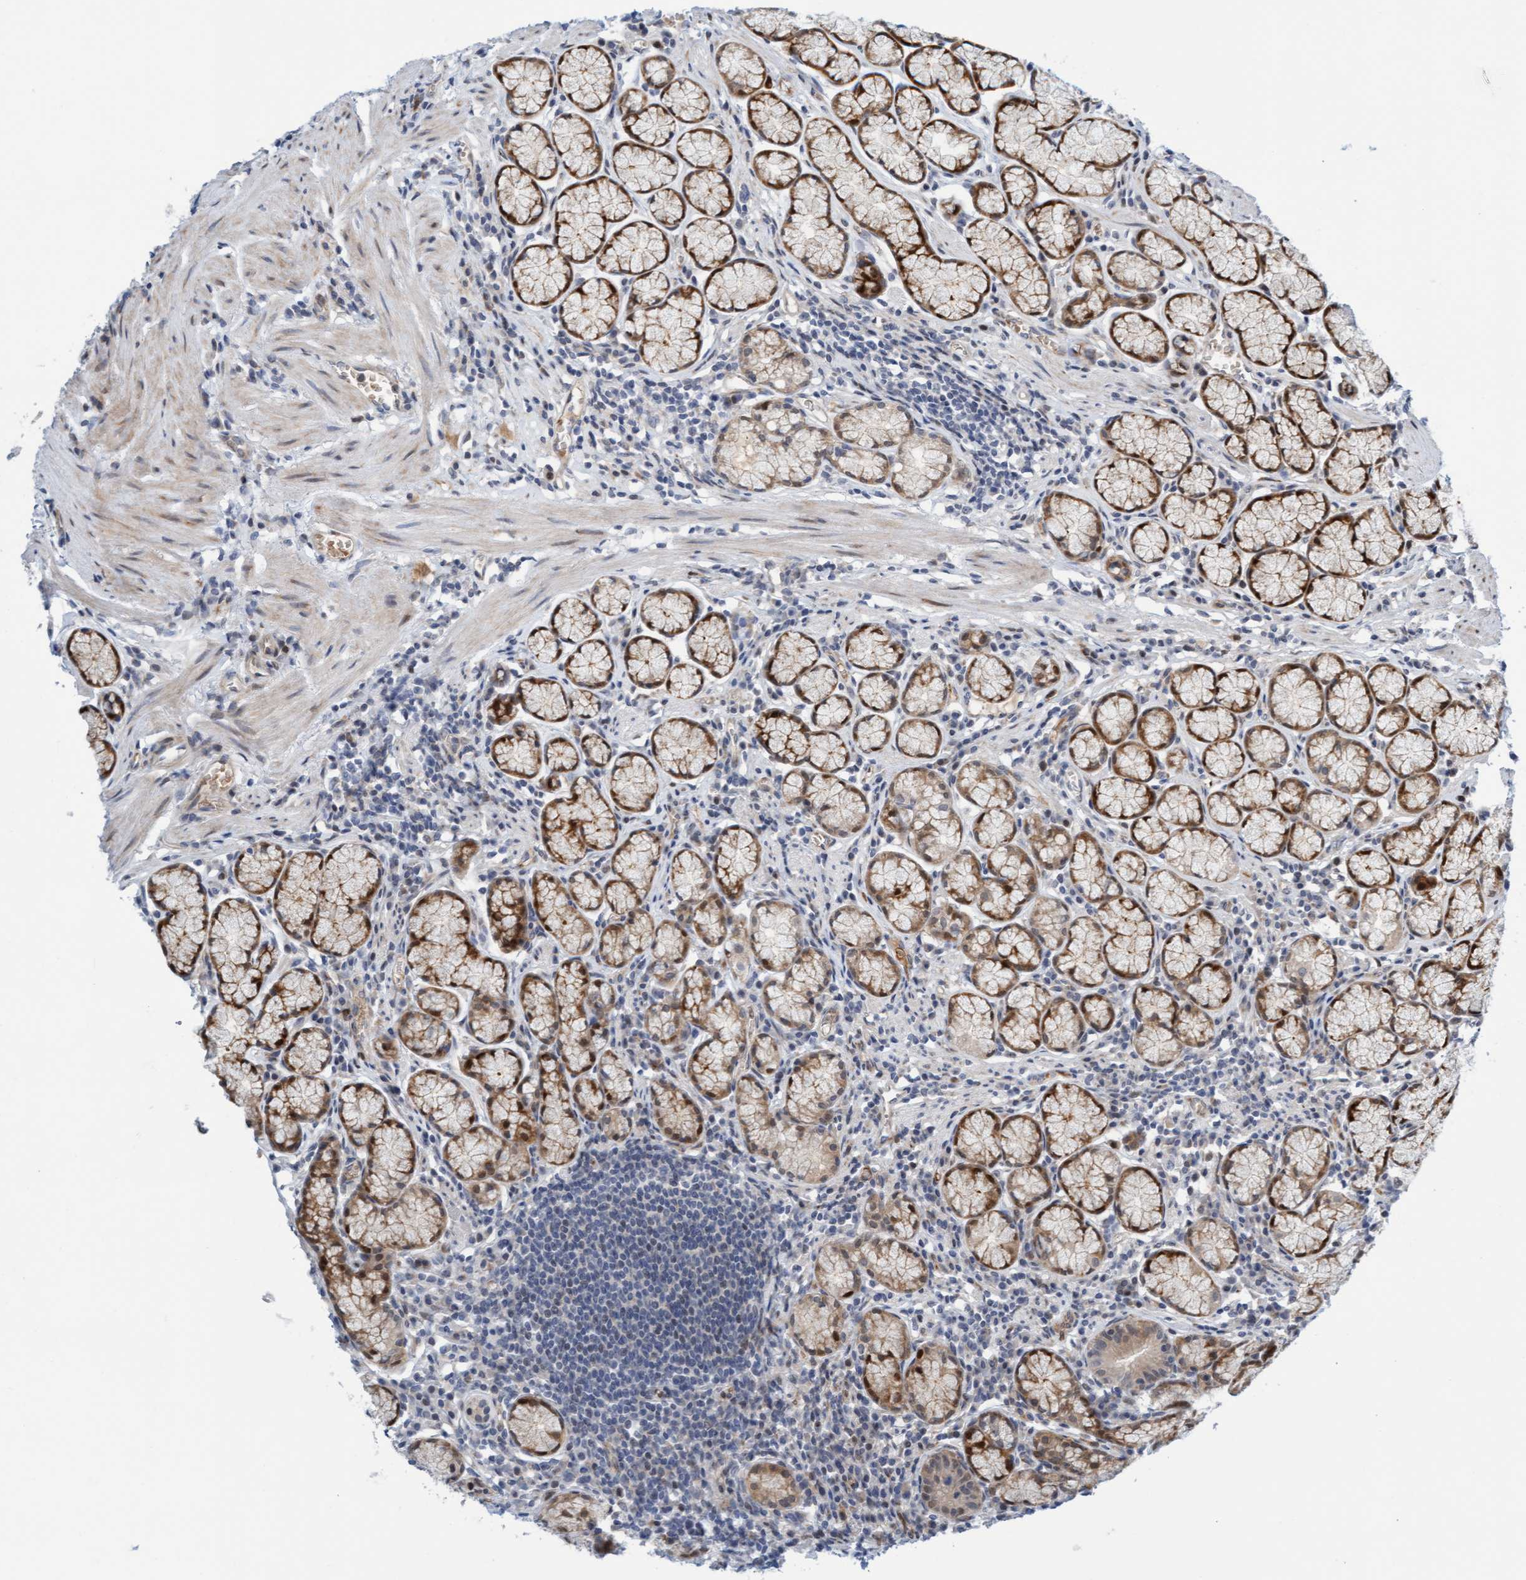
{"staining": {"intensity": "strong", "quantity": "<25%", "location": "cytoplasmic/membranous,nuclear"}, "tissue": "stomach", "cell_type": "Glandular cells", "image_type": "normal", "snomed": [{"axis": "morphology", "description": "Normal tissue, NOS"}, {"axis": "topography", "description": "Stomach"}], "caption": "Stomach stained with DAB (3,3'-diaminobenzidine) IHC shows medium levels of strong cytoplasmic/membranous,nuclear staining in about <25% of glandular cells. Immunohistochemistry stains the protein of interest in brown and the nuclei are stained blue.", "gene": "EIF4EBP1", "patient": {"sex": "male", "age": 55}}